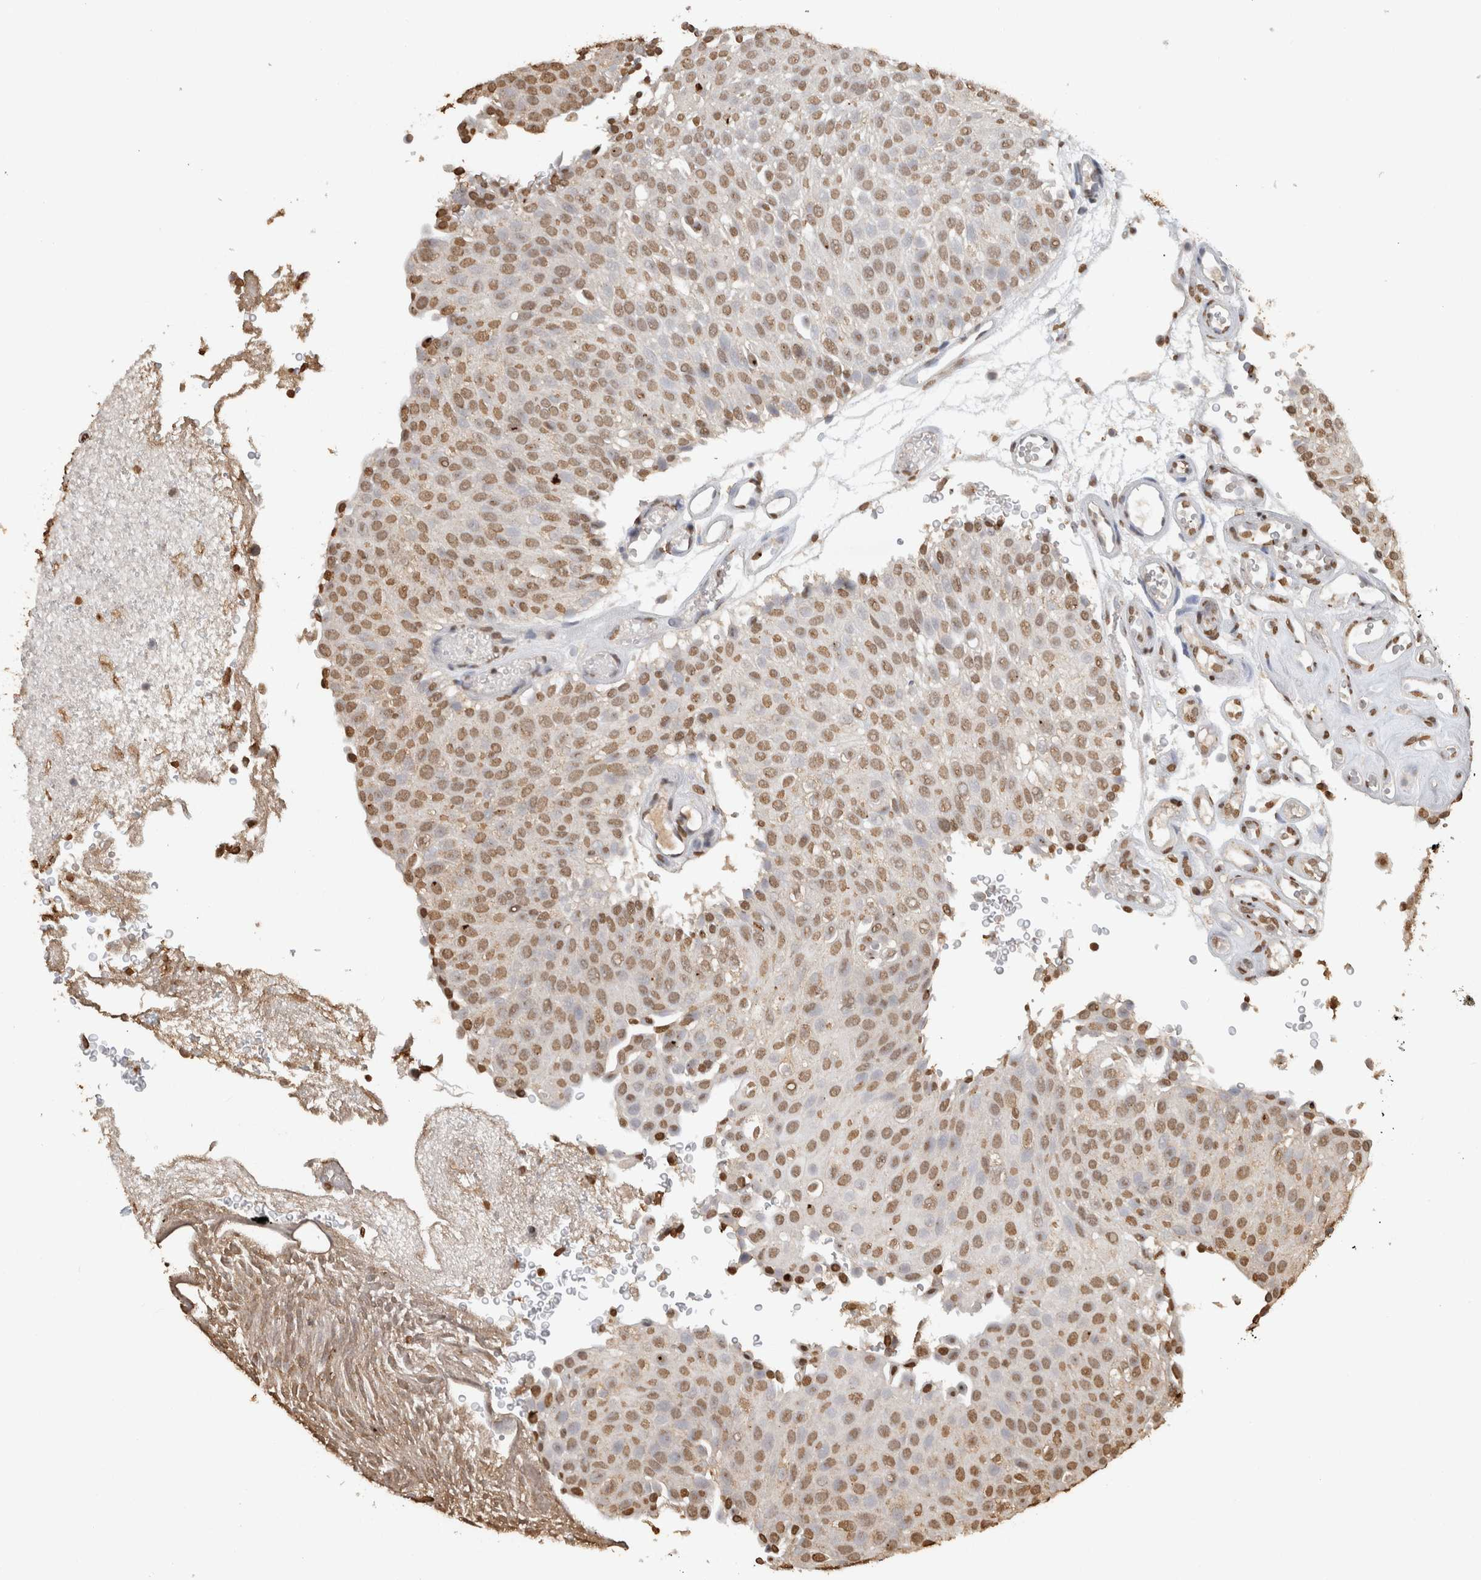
{"staining": {"intensity": "moderate", "quantity": ">75%", "location": "nuclear"}, "tissue": "urothelial cancer", "cell_type": "Tumor cells", "image_type": "cancer", "snomed": [{"axis": "morphology", "description": "Urothelial carcinoma, Low grade"}, {"axis": "topography", "description": "Urinary bladder"}], "caption": "Protein analysis of urothelial cancer tissue reveals moderate nuclear expression in about >75% of tumor cells.", "gene": "HAND2", "patient": {"sex": "male", "age": 78}}